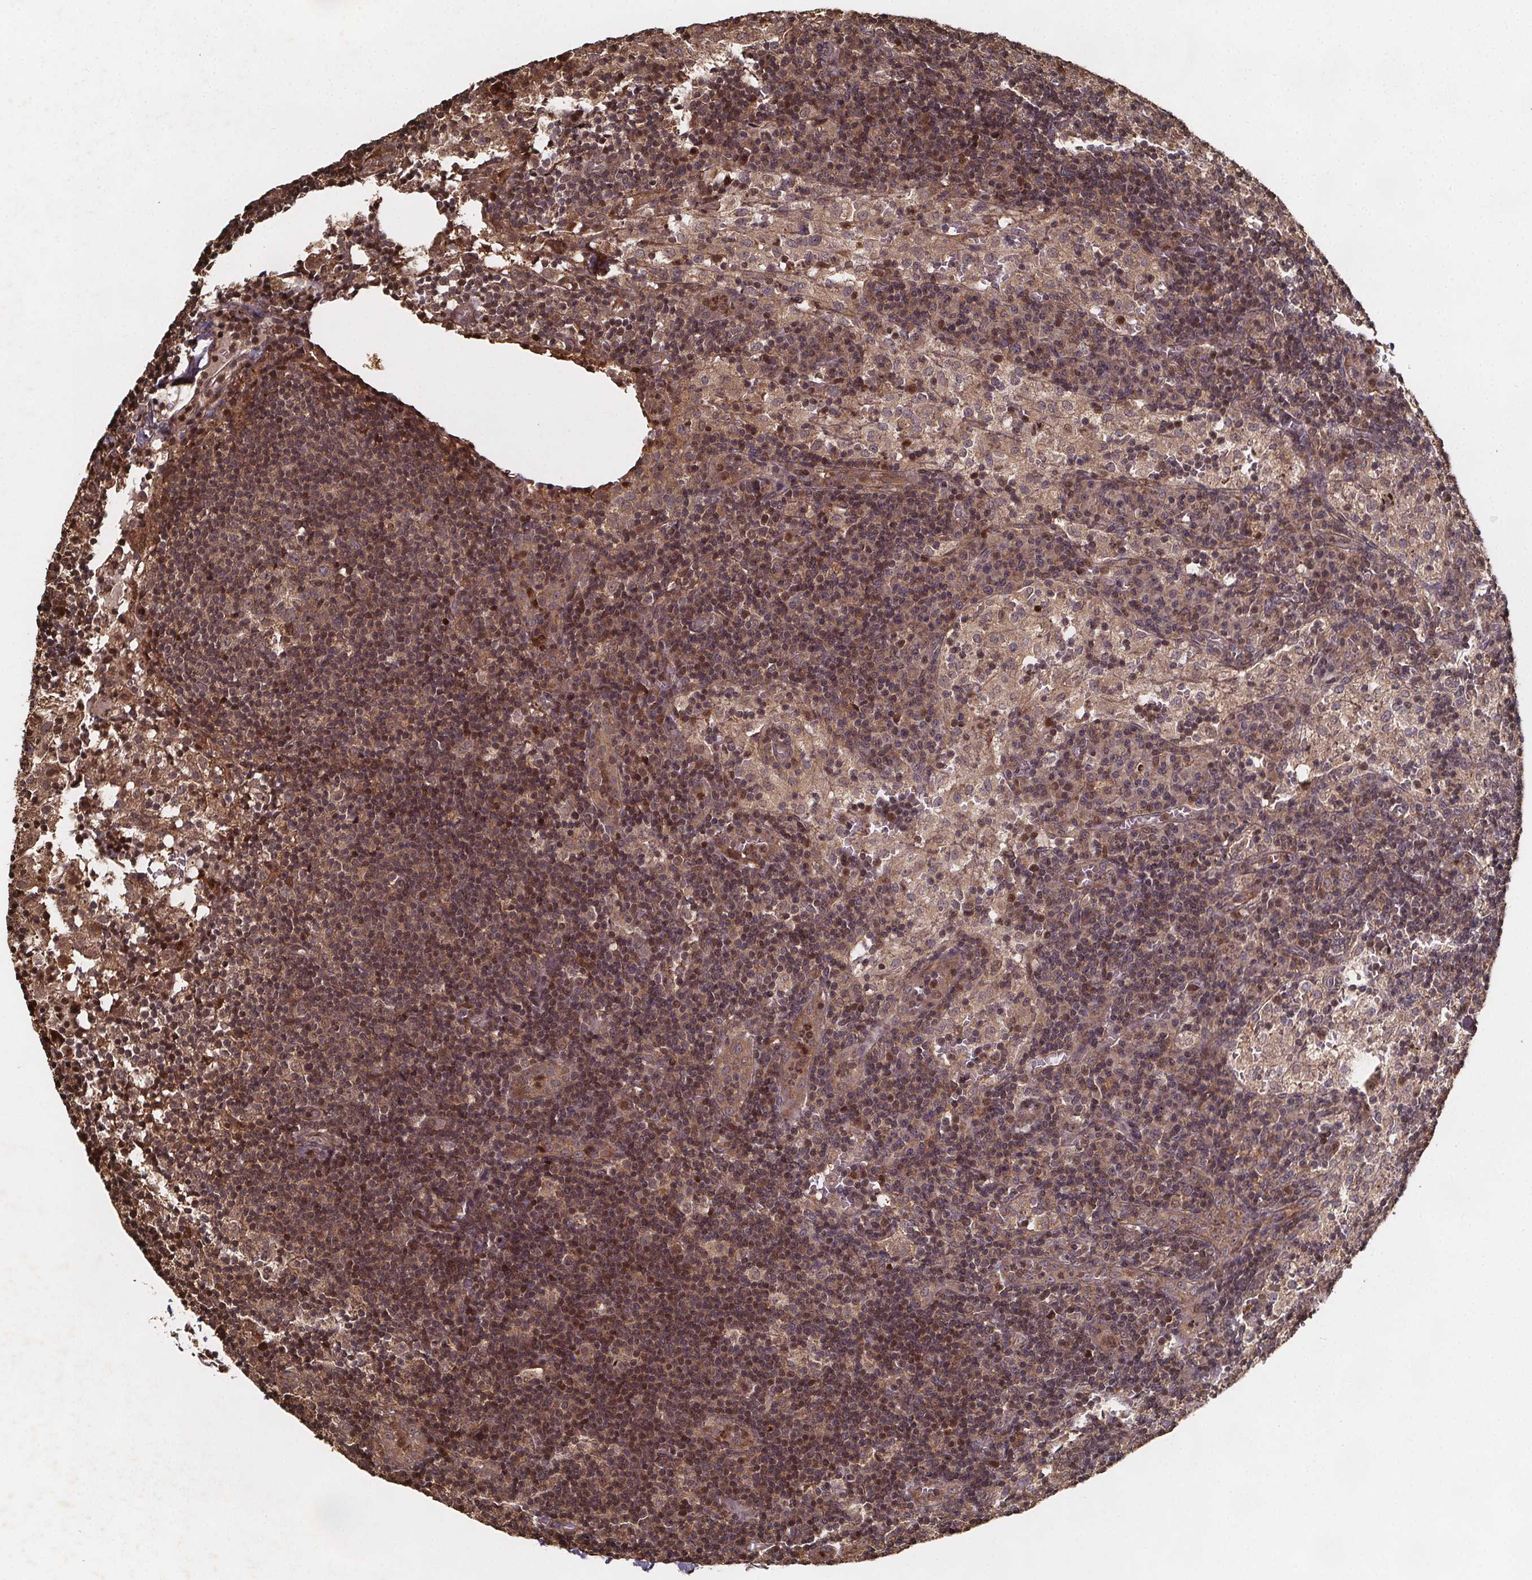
{"staining": {"intensity": "moderate", "quantity": "25%-75%", "location": "cytoplasmic/membranous,nuclear"}, "tissue": "lymph node", "cell_type": "Germinal center cells", "image_type": "normal", "snomed": [{"axis": "morphology", "description": "Normal tissue, NOS"}, {"axis": "topography", "description": "Lymph node"}], "caption": "Immunohistochemistry (IHC) of normal human lymph node reveals medium levels of moderate cytoplasmic/membranous,nuclear staining in about 25%-75% of germinal center cells.", "gene": "ZNF879", "patient": {"sex": "male", "age": 62}}